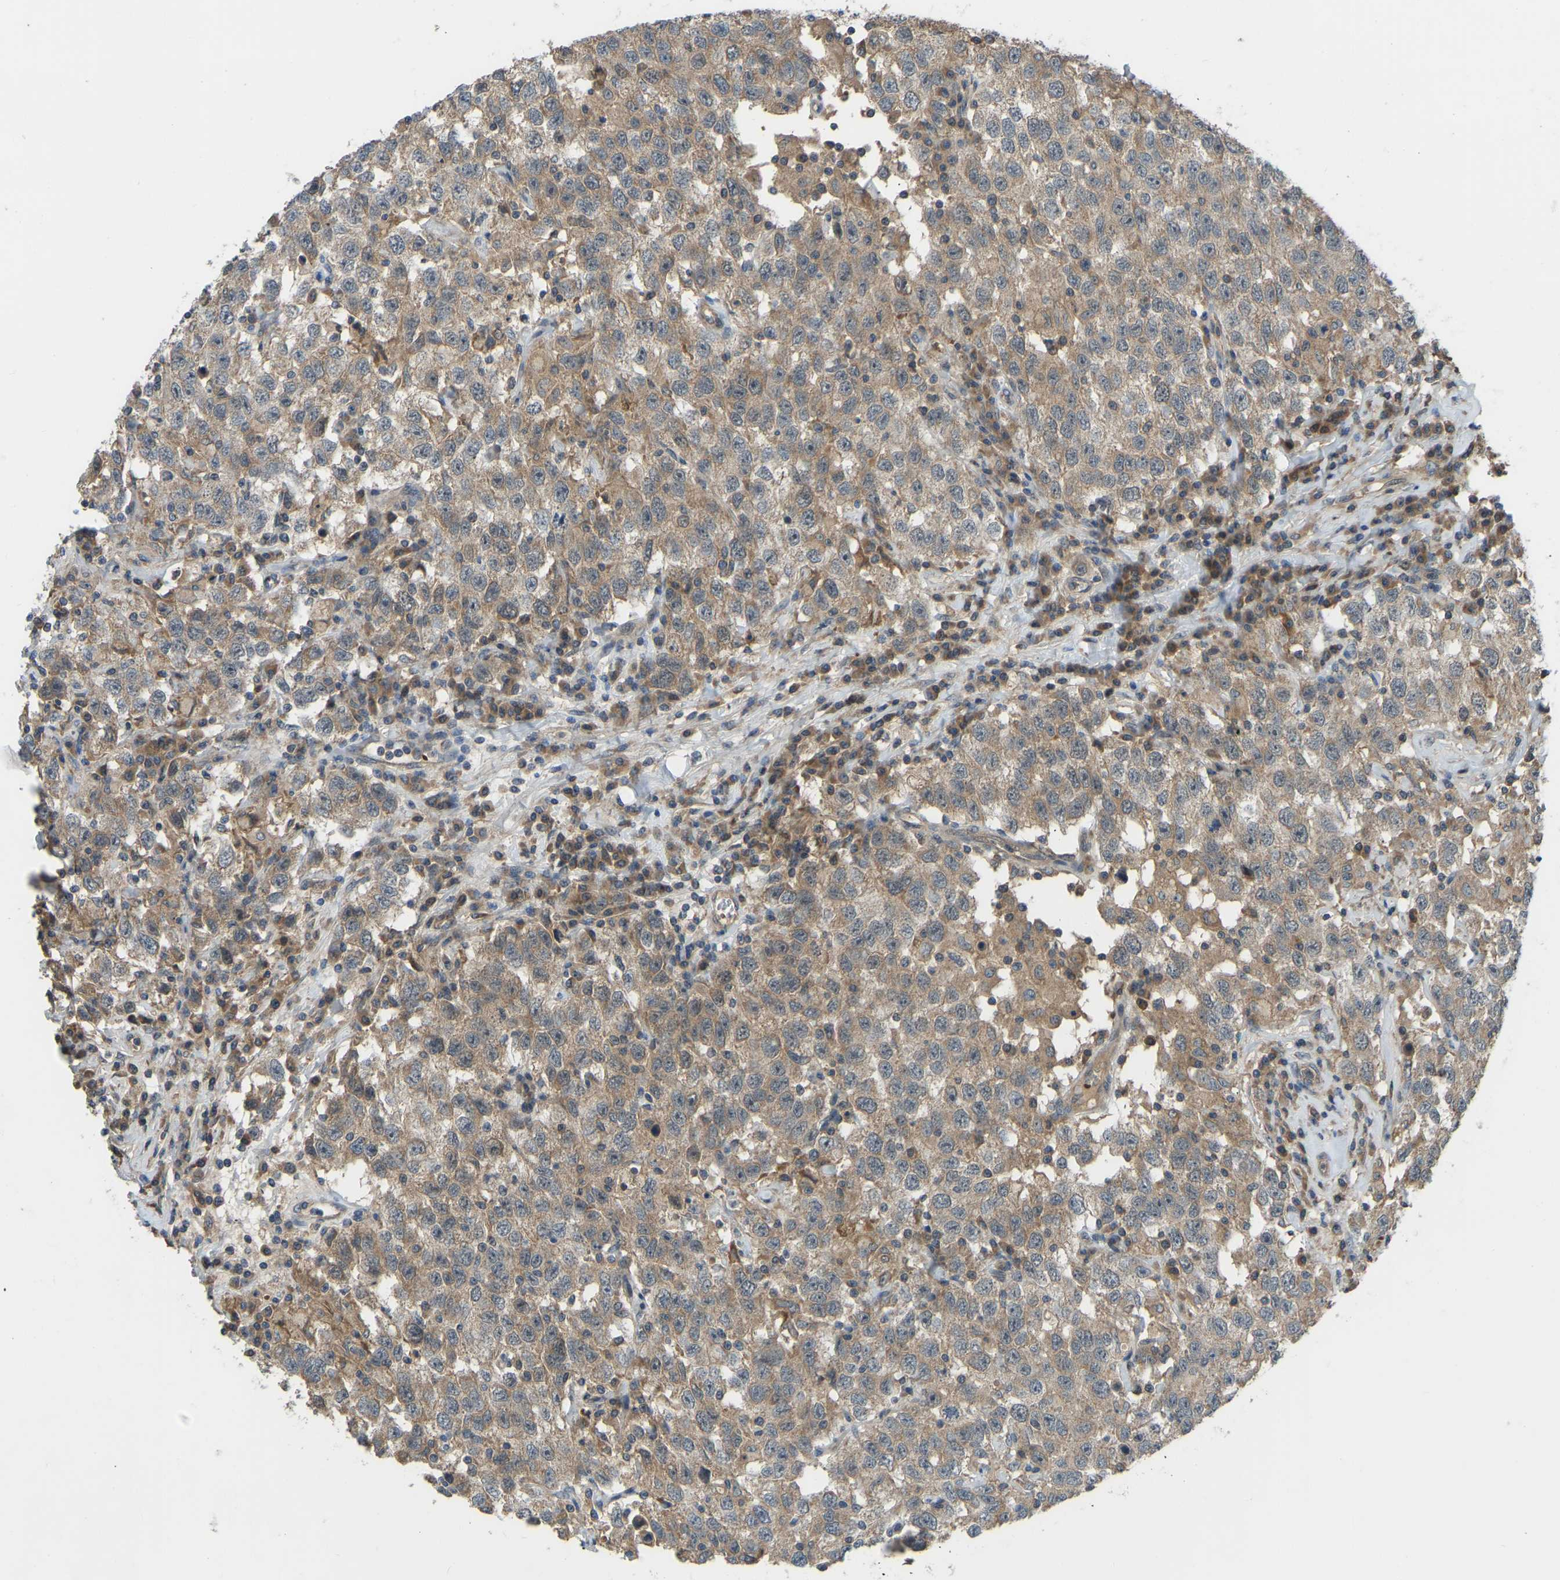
{"staining": {"intensity": "moderate", "quantity": ">75%", "location": "cytoplasmic/membranous"}, "tissue": "testis cancer", "cell_type": "Tumor cells", "image_type": "cancer", "snomed": [{"axis": "morphology", "description": "Seminoma, NOS"}, {"axis": "topography", "description": "Testis"}], "caption": "Testis cancer was stained to show a protein in brown. There is medium levels of moderate cytoplasmic/membranous expression in about >75% of tumor cells. Ihc stains the protein of interest in brown and the nuclei are stained blue.", "gene": "ZNF71", "patient": {"sex": "male", "age": 41}}